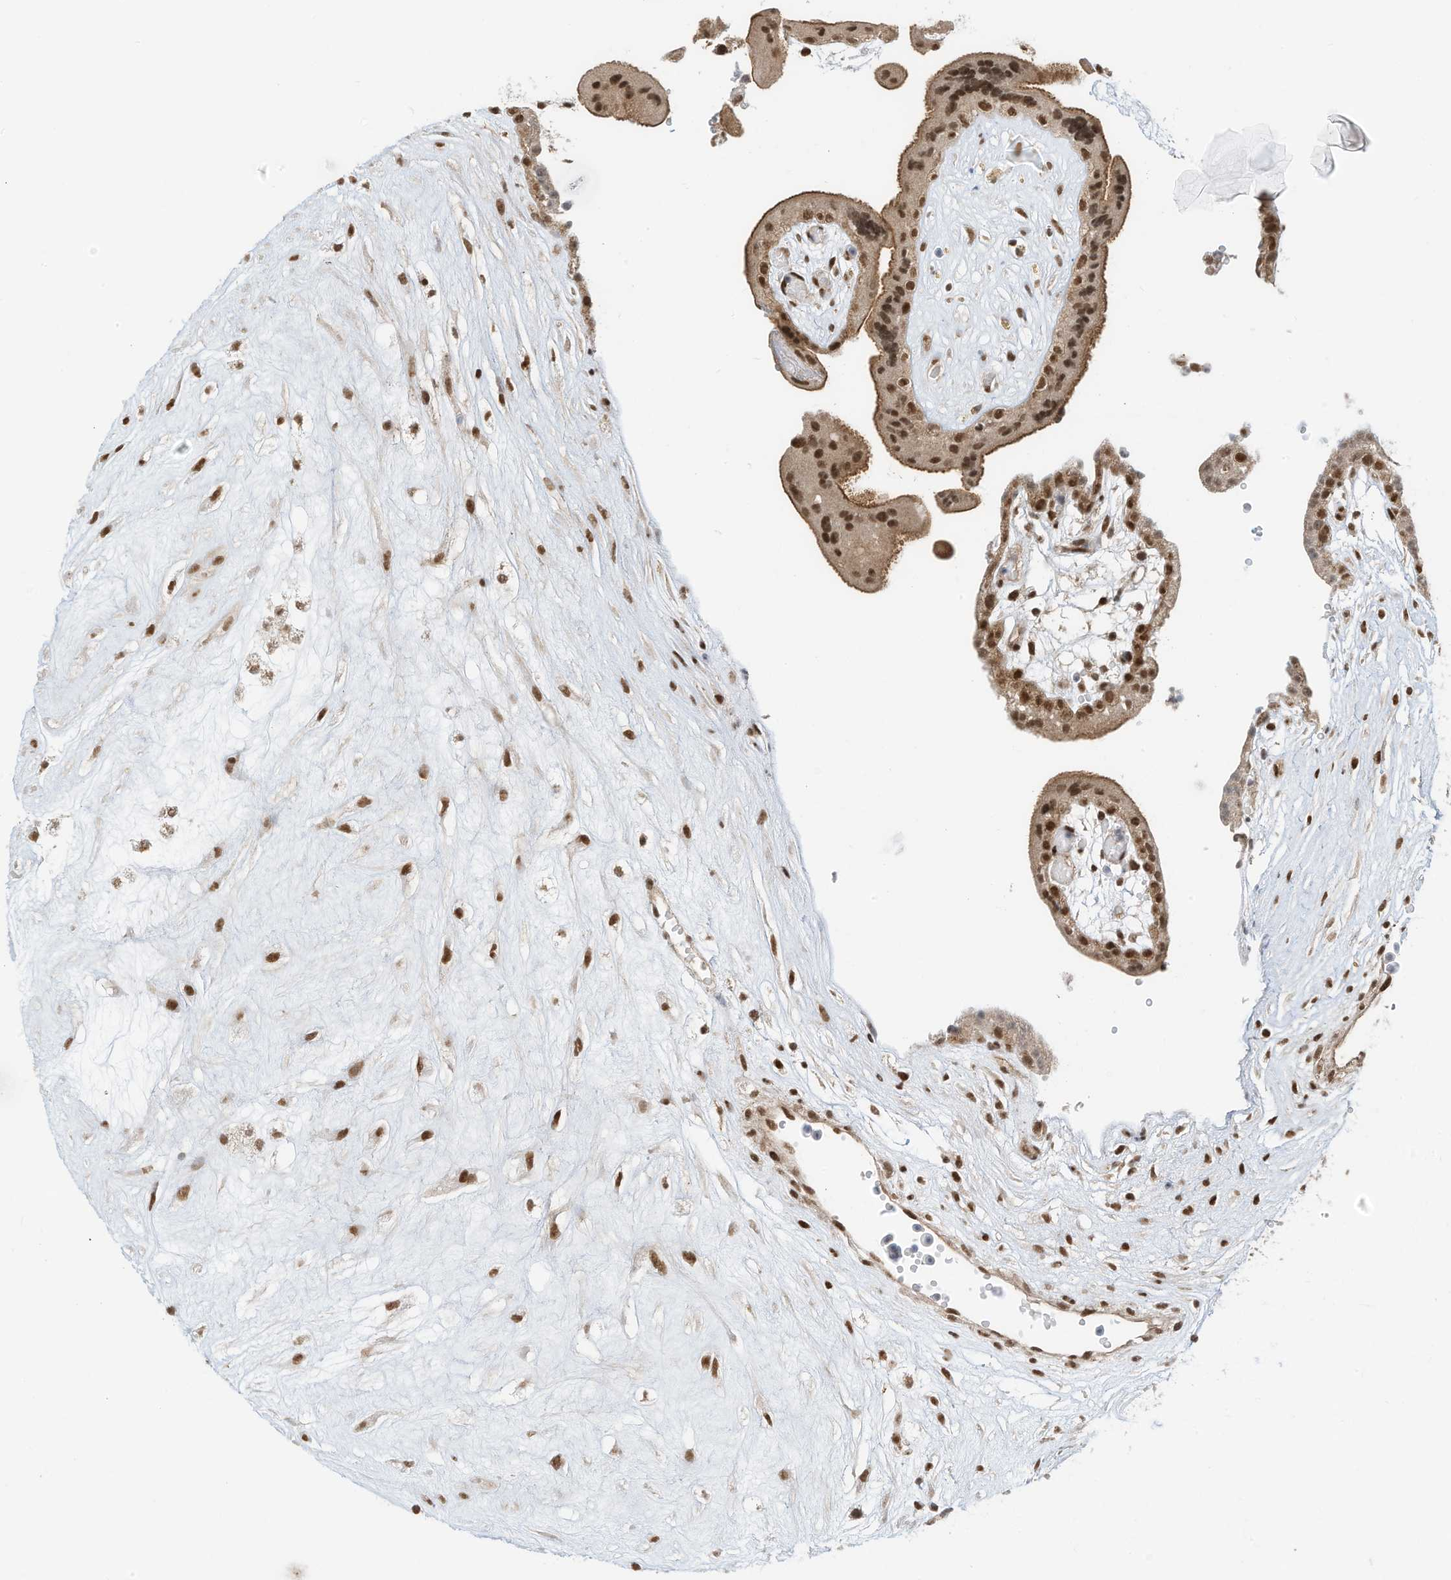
{"staining": {"intensity": "strong", "quantity": "25%-75%", "location": "cytoplasmic/membranous,nuclear"}, "tissue": "placenta", "cell_type": "Trophoblastic cells", "image_type": "normal", "snomed": [{"axis": "morphology", "description": "Normal tissue, NOS"}, {"axis": "topography", "description": "Placenta"}], "caption": "Placenta stained for a protein (brown) shows strong cytoplasmic/membranous,nuclear positive positivity in about 25%-75% of trophoblastic cells.", "gene": "AURKAIP1", "patient": {"sex": "female", "age": 18}}